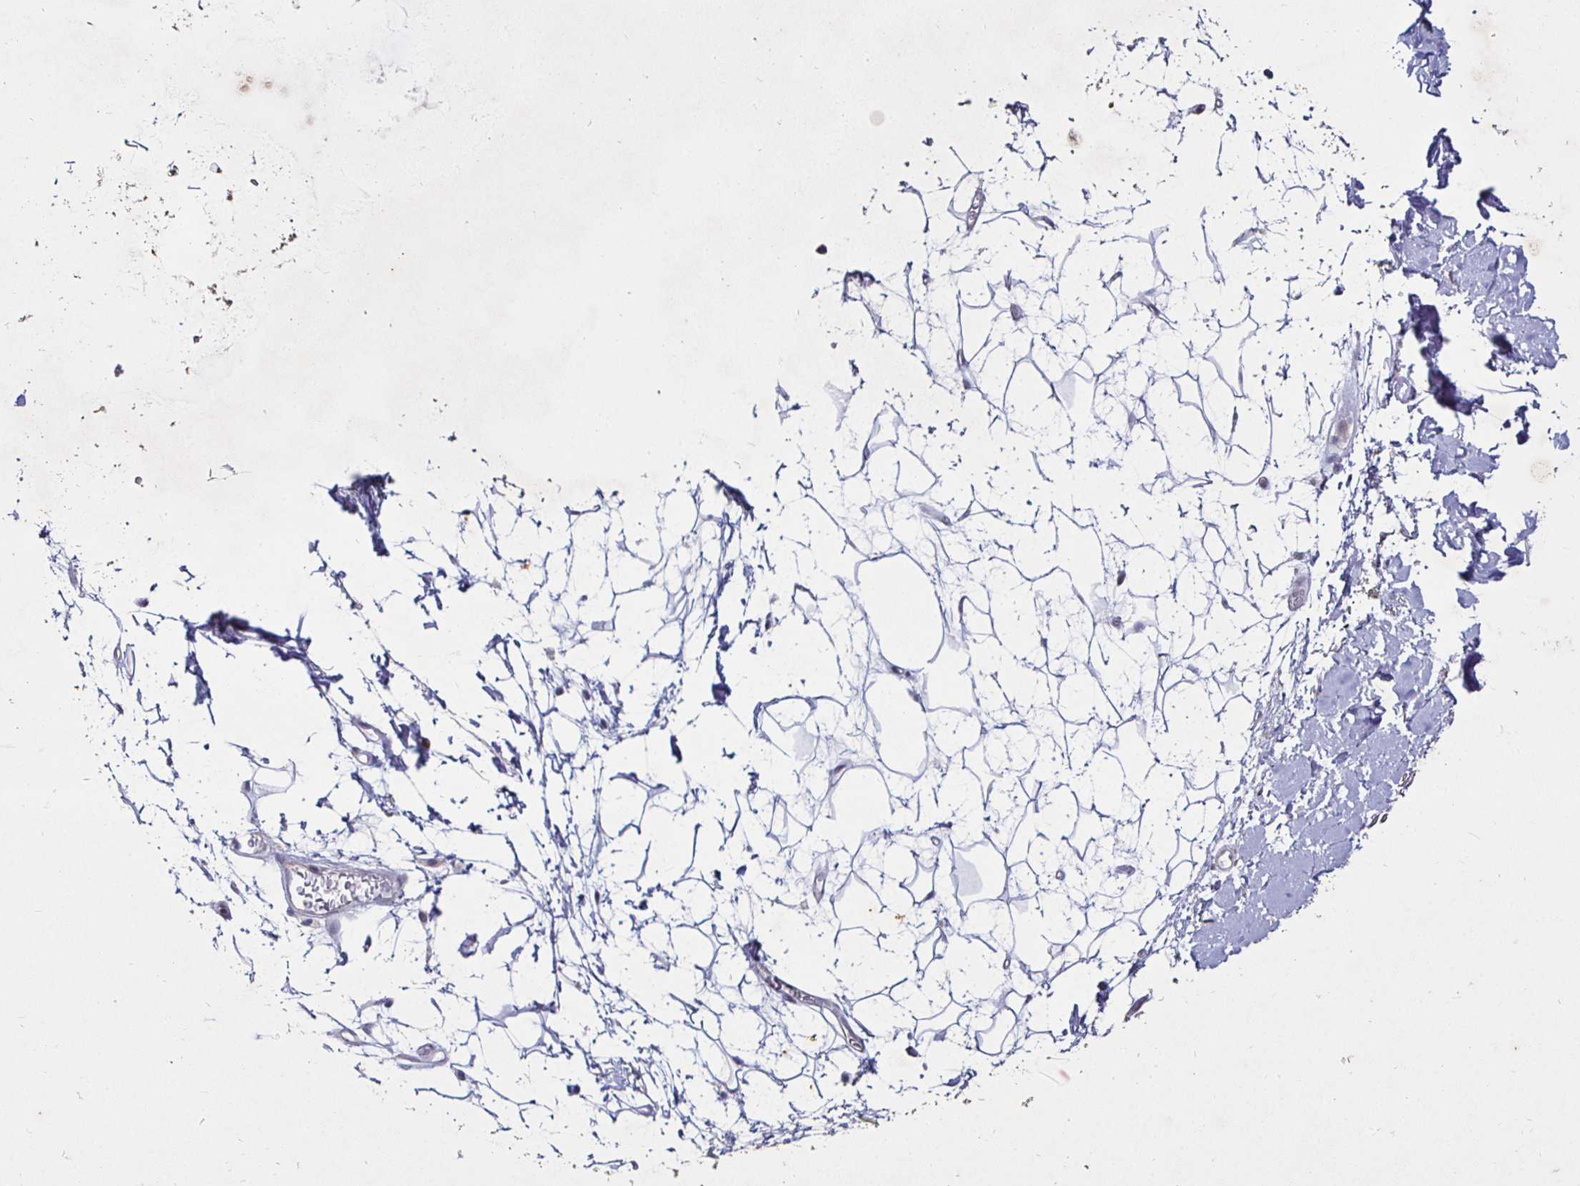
{"staining": {"intensity": "negative", "quantity": "none", "location": "none"}, "tissue": "adipose tissue", "cell_type": "Adipocytes", "image_type": "normal", "snomed": [{"axis": "morphology", "description": "Normal tissue, NOS"}, {"axis": "topography", "description": "Anal"}, {"axis": "topography", "description": "Peripheral nerve tissue"}], "caption": "Immunohistochemical staining of benign human adipose tissue shows no significant positivity in adipocytes. (Stains: DAB (3,3'-diaminobenzidine) immunohistochemistry with hematoxylin counter stain, Microscopy: brightfield microscopy at high magnification).", "gene": "MLH1", "patient": {"sex": "male", "age": 78}}